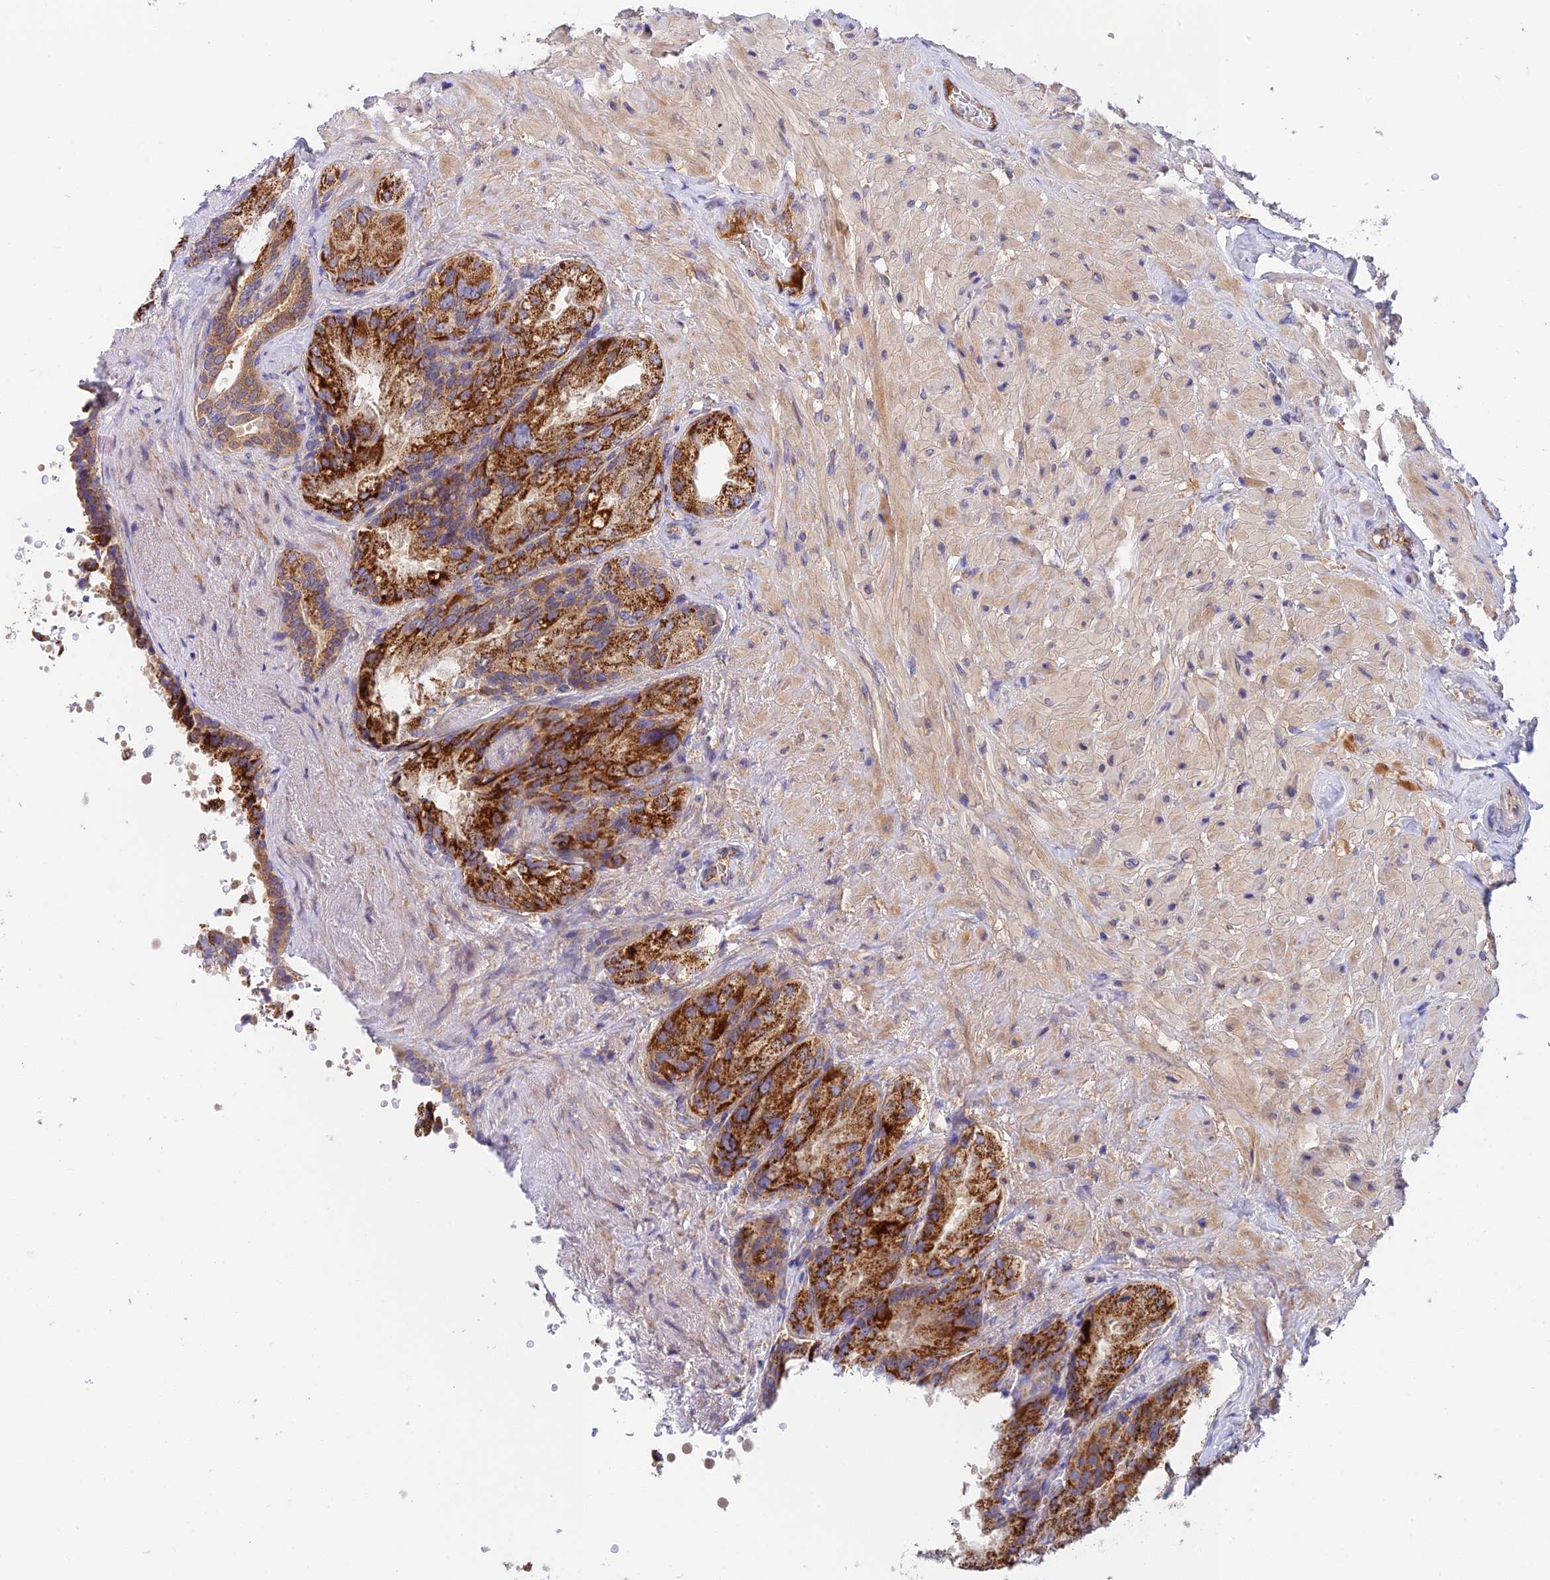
{"staining": {"intensity": "strong", "quantity": ">75%", "location": "cytoplasmic/membranous"}, "tissue": "seminal vesicle", "cell_type": "Glandular cells", "image_type": "normal", "snomed": [{"axis": "morphology", "description": "Normal tissue, NOS"}, {"axis": "topography", "description": "Seminal veicle"}, {"axis": "topography", "description": "Peripheral nerve tissue"}], "caption": "This micrograph exhibits IHC staining of benign human seminal vesicle, with high strong cytoplasmic/membranous staining in about >75% of glandular cells.", "gene": "RANBP6", "patient": {"sex": "male", "age": 63}}